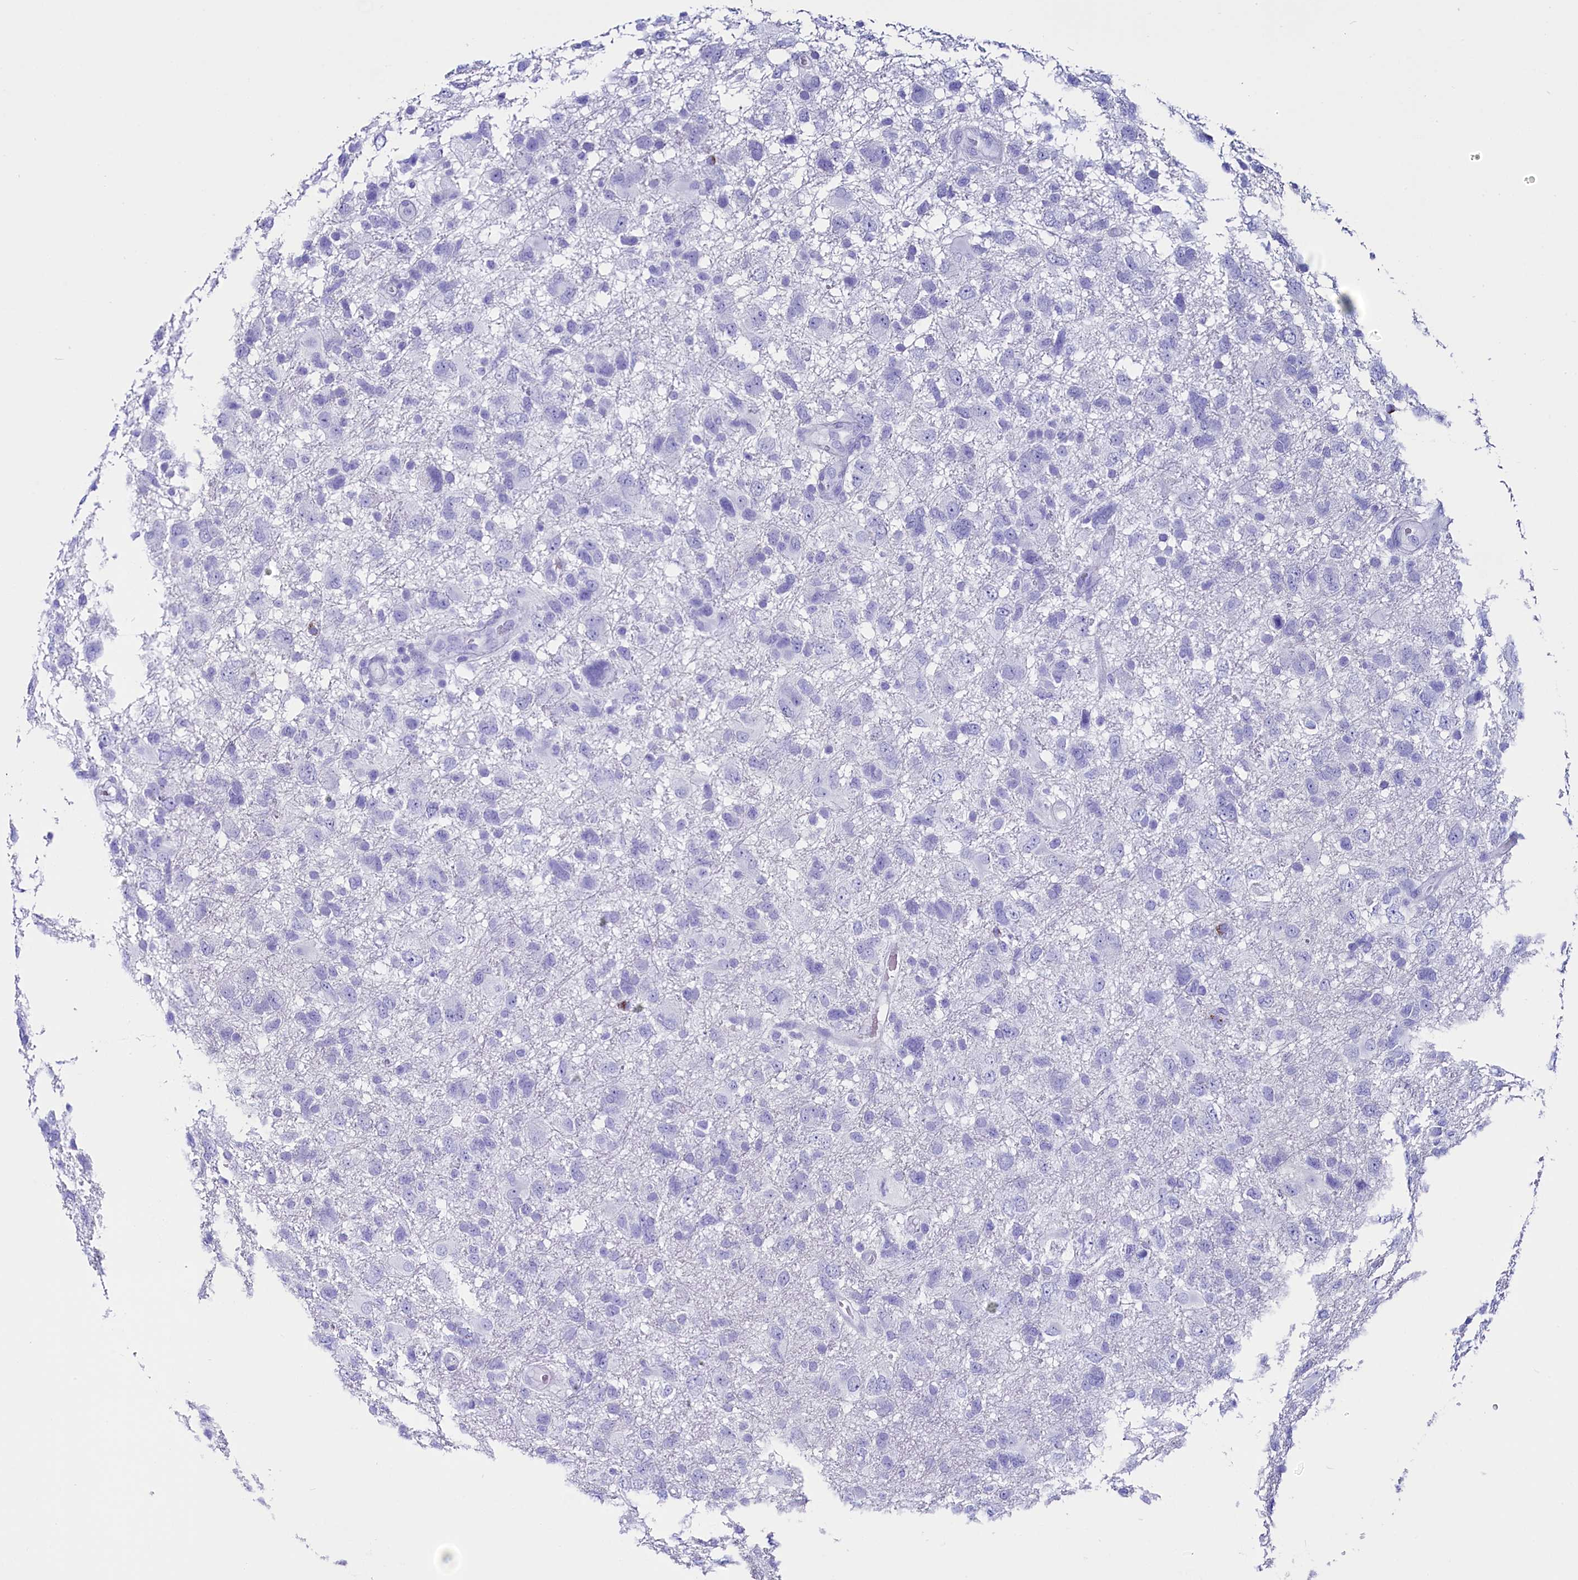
{"staining": {"intensity": "negative", "quantity": "none", "location": "none"}, "tissue": "glioma", "cell_type": "Tumor cells", "image_type": "cancer", "snomed": [{"axis": "morphology", "description": "Glioma, malignant, High grade"}, {"axis": "topography", "description": "Brain"}], "caption": "High power microscopy micrograph of an immunohistochemistry photomicrograph of malignant glioma (high-grade), revealing no significant expression in tumor cells.", "gene": "ANKRD29", "patient": {"sex": "male", "age": 61}}